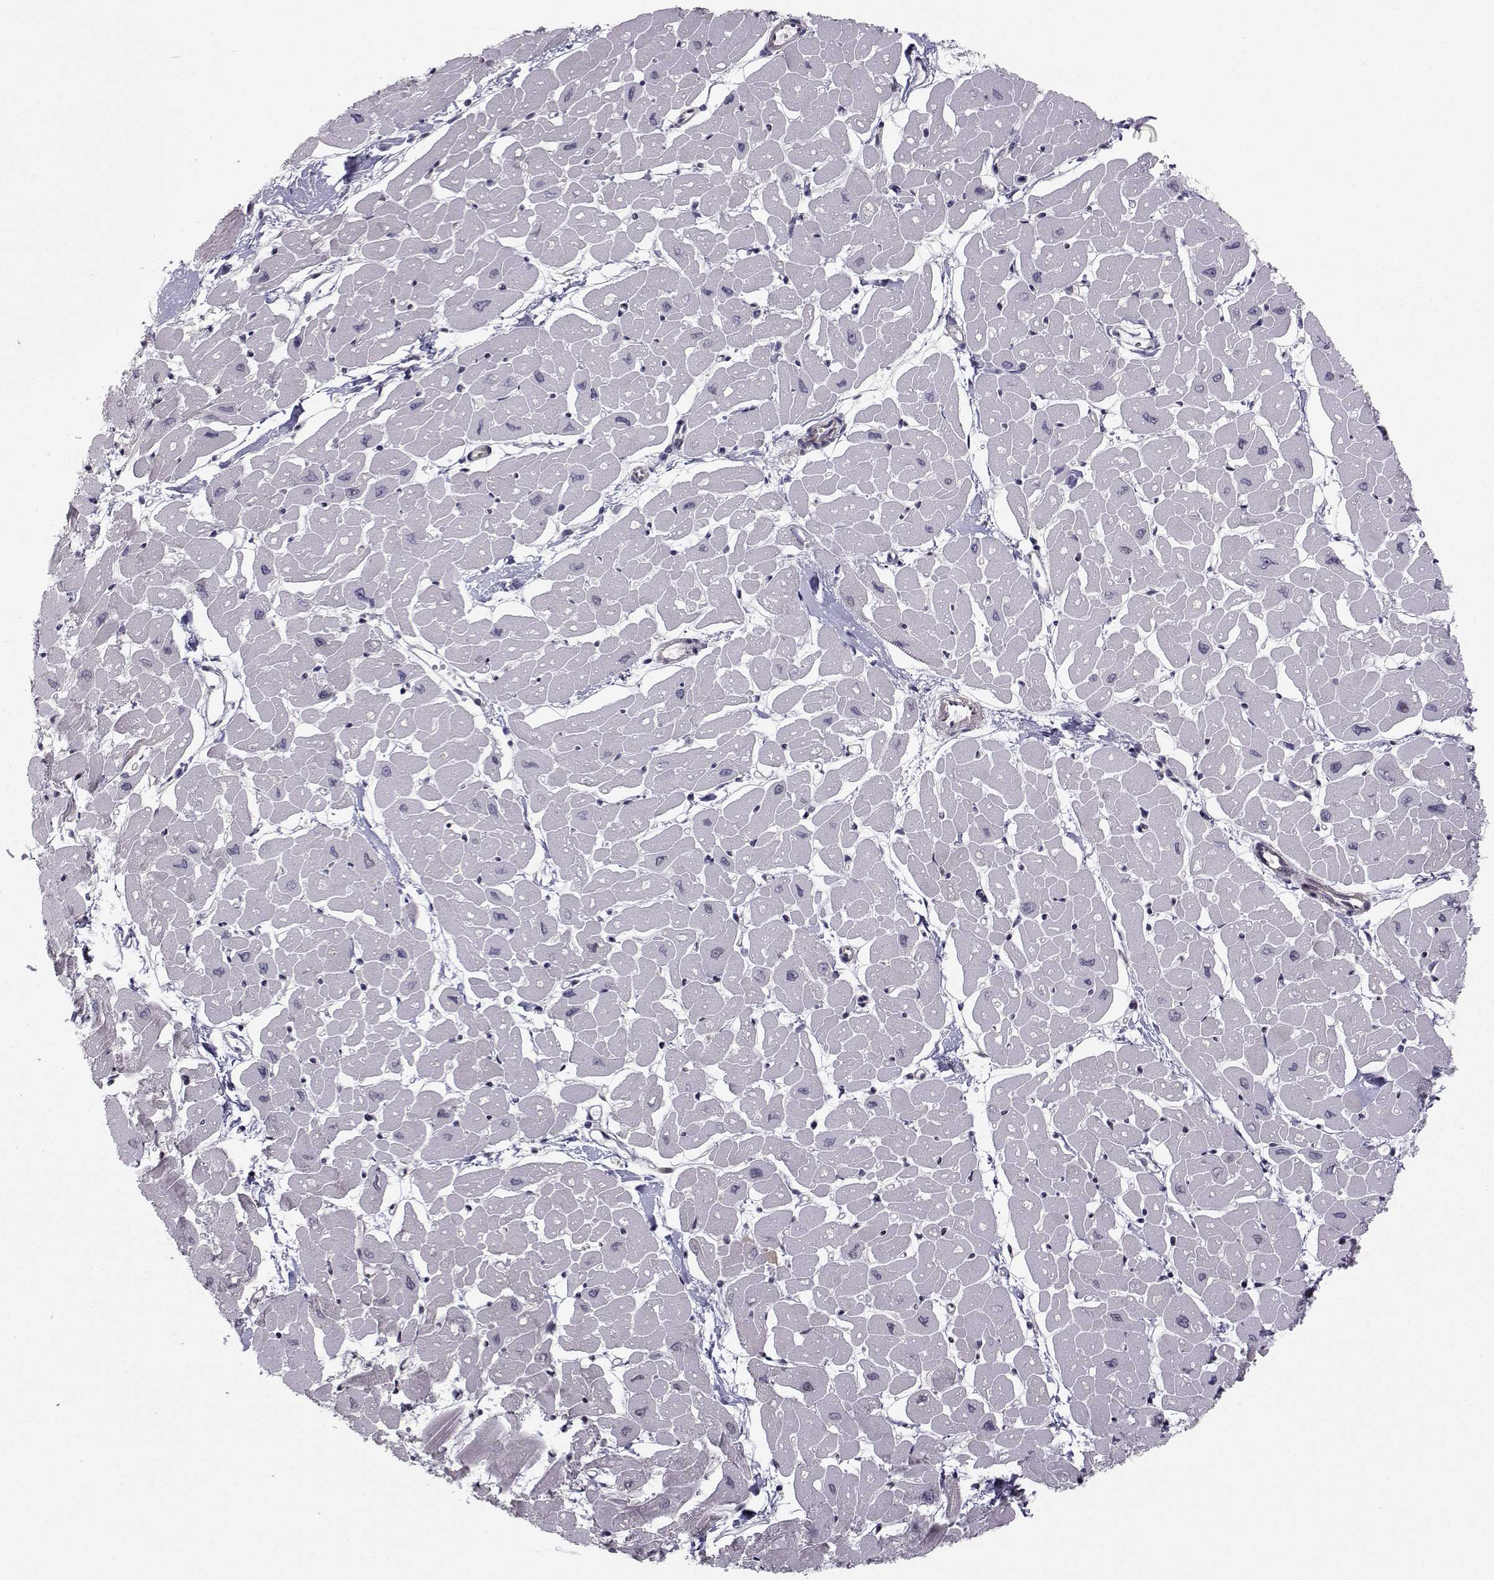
{"staining": {"intensity": "negative", "quantity": "none", "location": "none"}, "tissue": "heart muscle", "cell_type": "Cardiomyocytes", "image_type": "normal", "snomed": [{"axis": "morphology", "description": "Normal tissue, NOS"}, {"axis": "topography", "description": "Heart"}], "caption": "This is an immunohistochemistry (IHC) histopathology image of normal heart muscle. There is no expression in cardiomyocytes.", "gene": "HSP90AB1", "patient": {"sex": "male", "age": 57}}